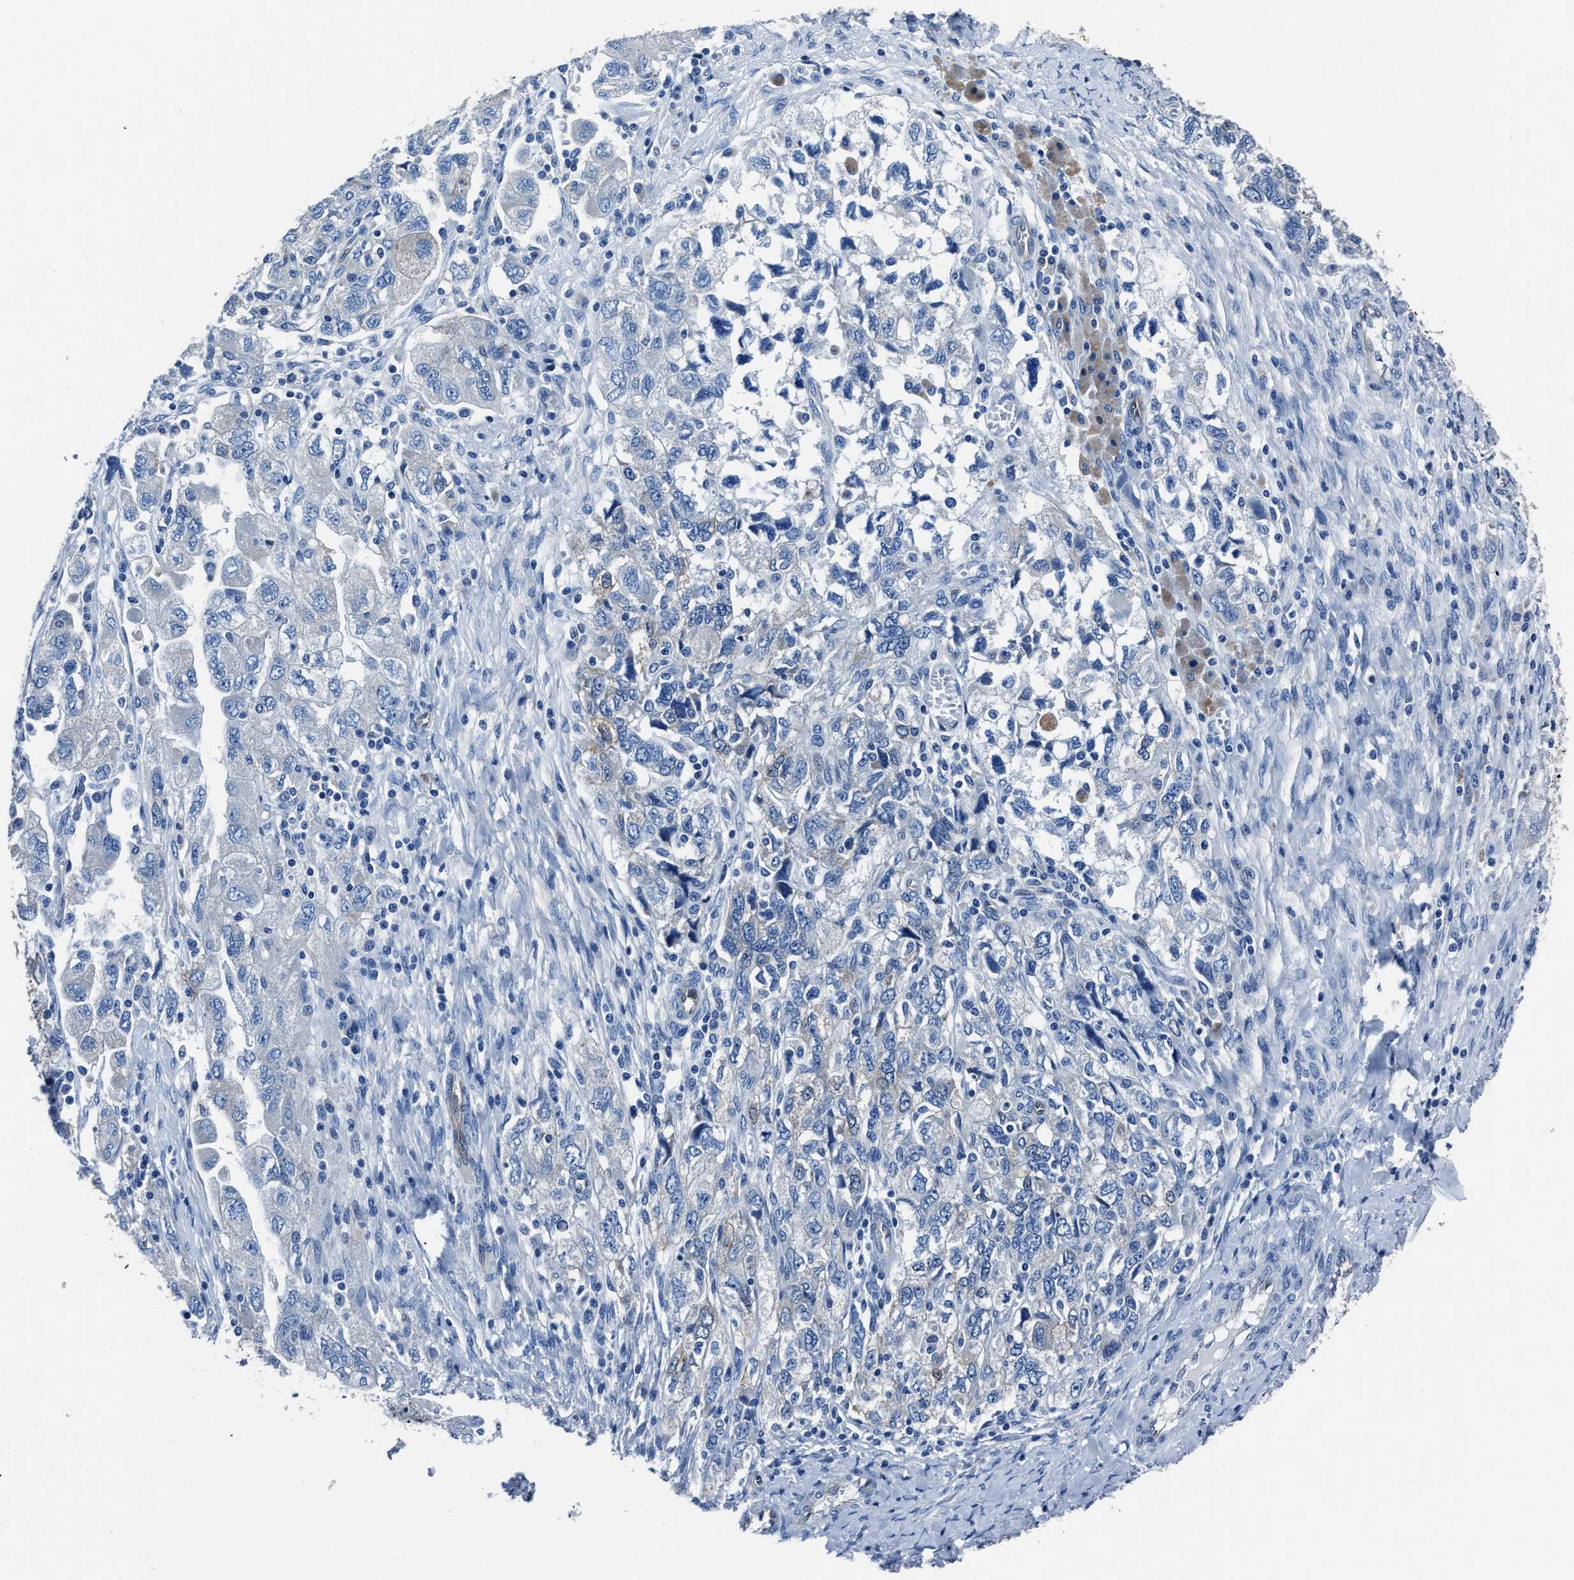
{"staining": {"intensity": "negative", "quantity": "none", "location": "none"}, "tissue": "ovarian cancer", "cell_type": "Tumor cells", "image_type": "cancer", "snomed": [{"axis": "morphology", "description": "Carcinoma, NOS"}, {"axis": "morphology", "description": "Cystadenocarcinoma, serous, NOS"}, {"axis": "topography", "description": "Ovary"}], "caption": "The photomicrograph demonstrates no staining of tumor cells in ovarian cancer (serous cystadenocarcinoma).", "gene": "LMO7", "patient": {"sex": "female", "age": 69}}